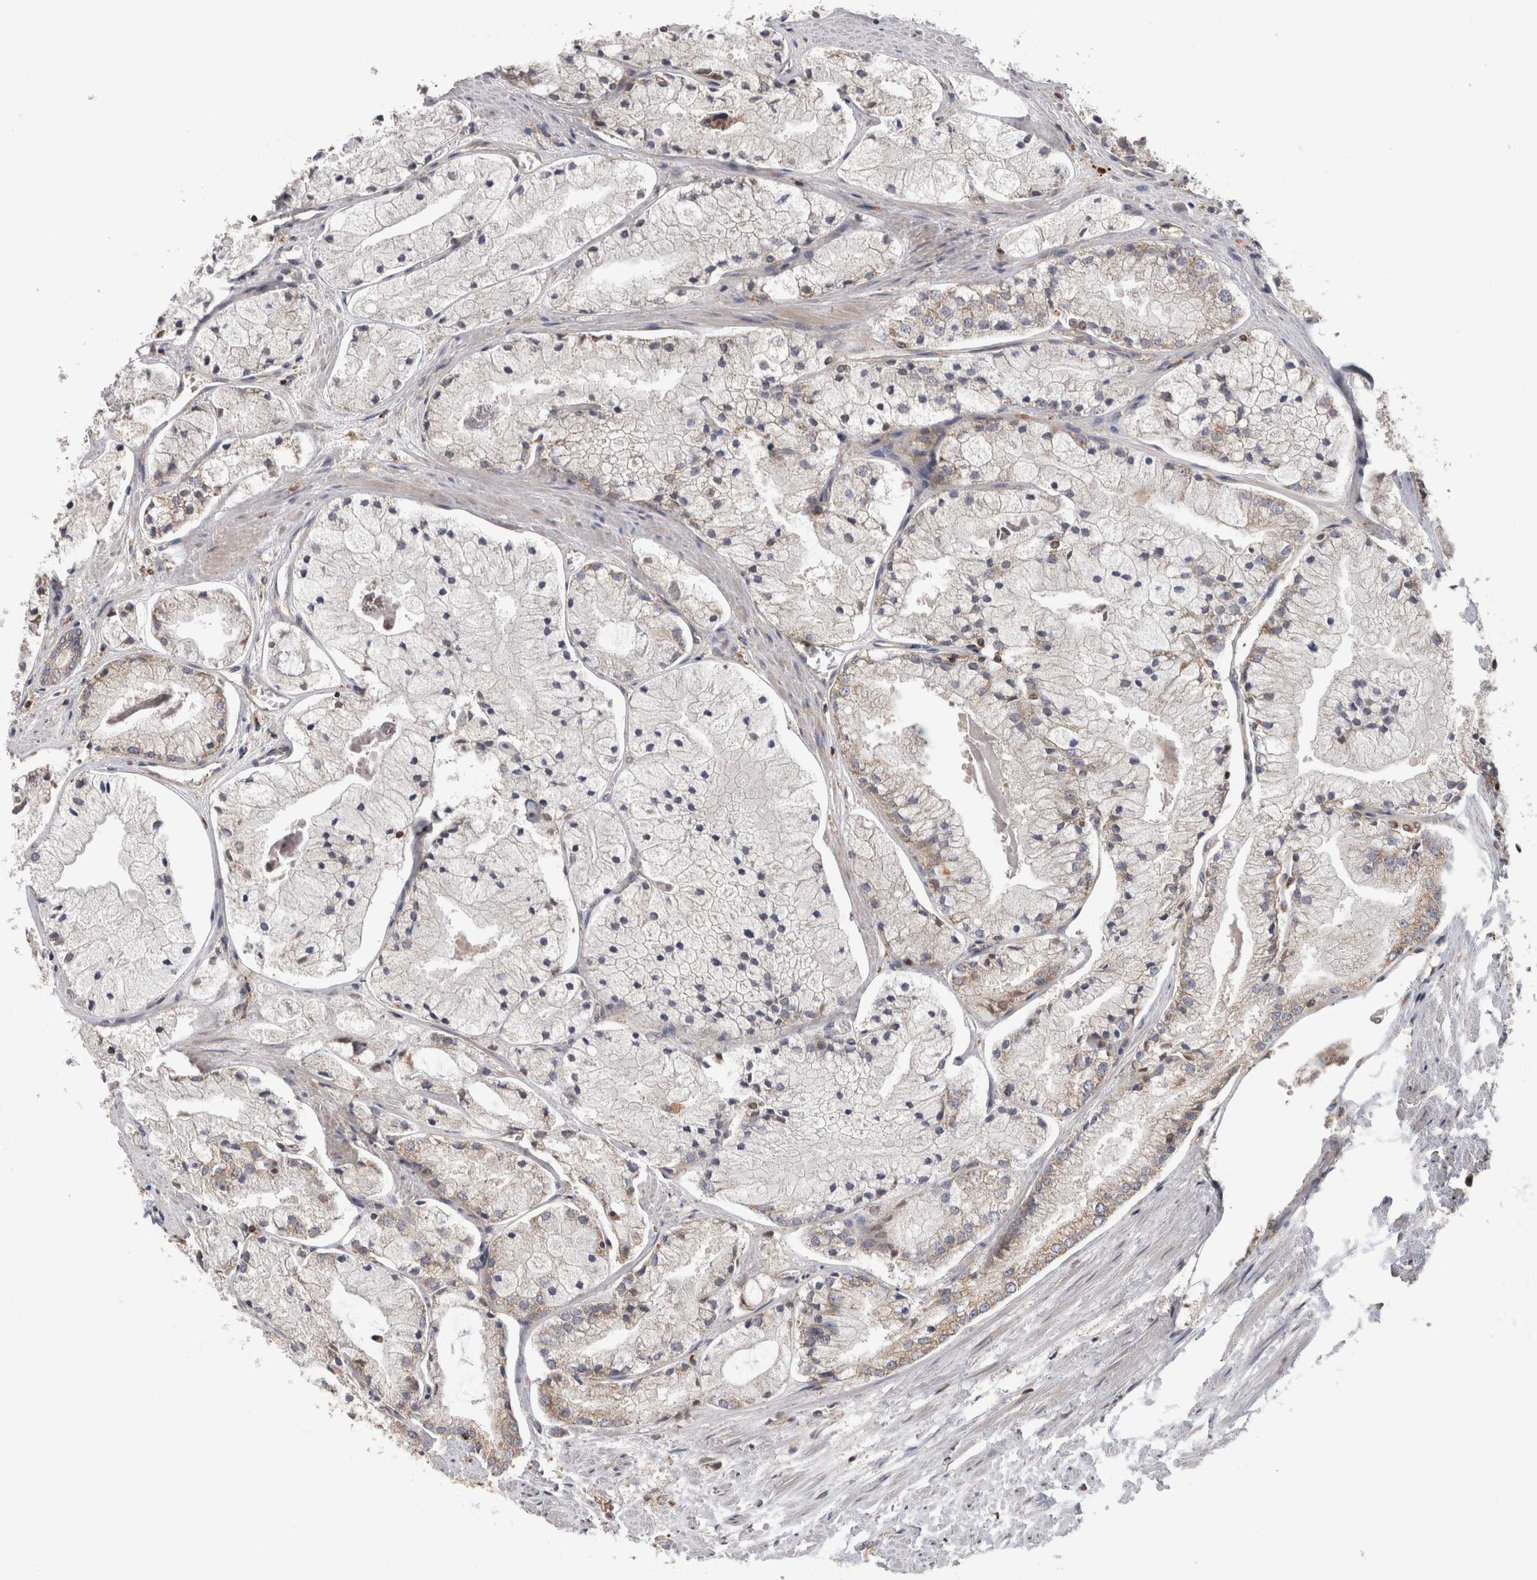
{"staining": {"intensity": "weak", "quantity": "<25%", "location": "cytoplasmic/membranous"}, "tissue": "prostate cancer", "cell_type": "Tumor cells", "image_type": "cancer", "snomed": [{"axis": "morphology", "description": "Adenocarcinoma, High grade"}, {"axis": "topography", "description": "Prostate"}], "caption": "Immunohistochemistry (IHC) of prostate cancer (adenocarcinoma (high-grade)) shows no staining in tumor cells. (Stains: DAB IHC with hematoxylin counter stain, Microscopy: brightfield microscopy at high magnification).", "gene": "GRIK2", "patient": {"sex": "male", "age": 50}}